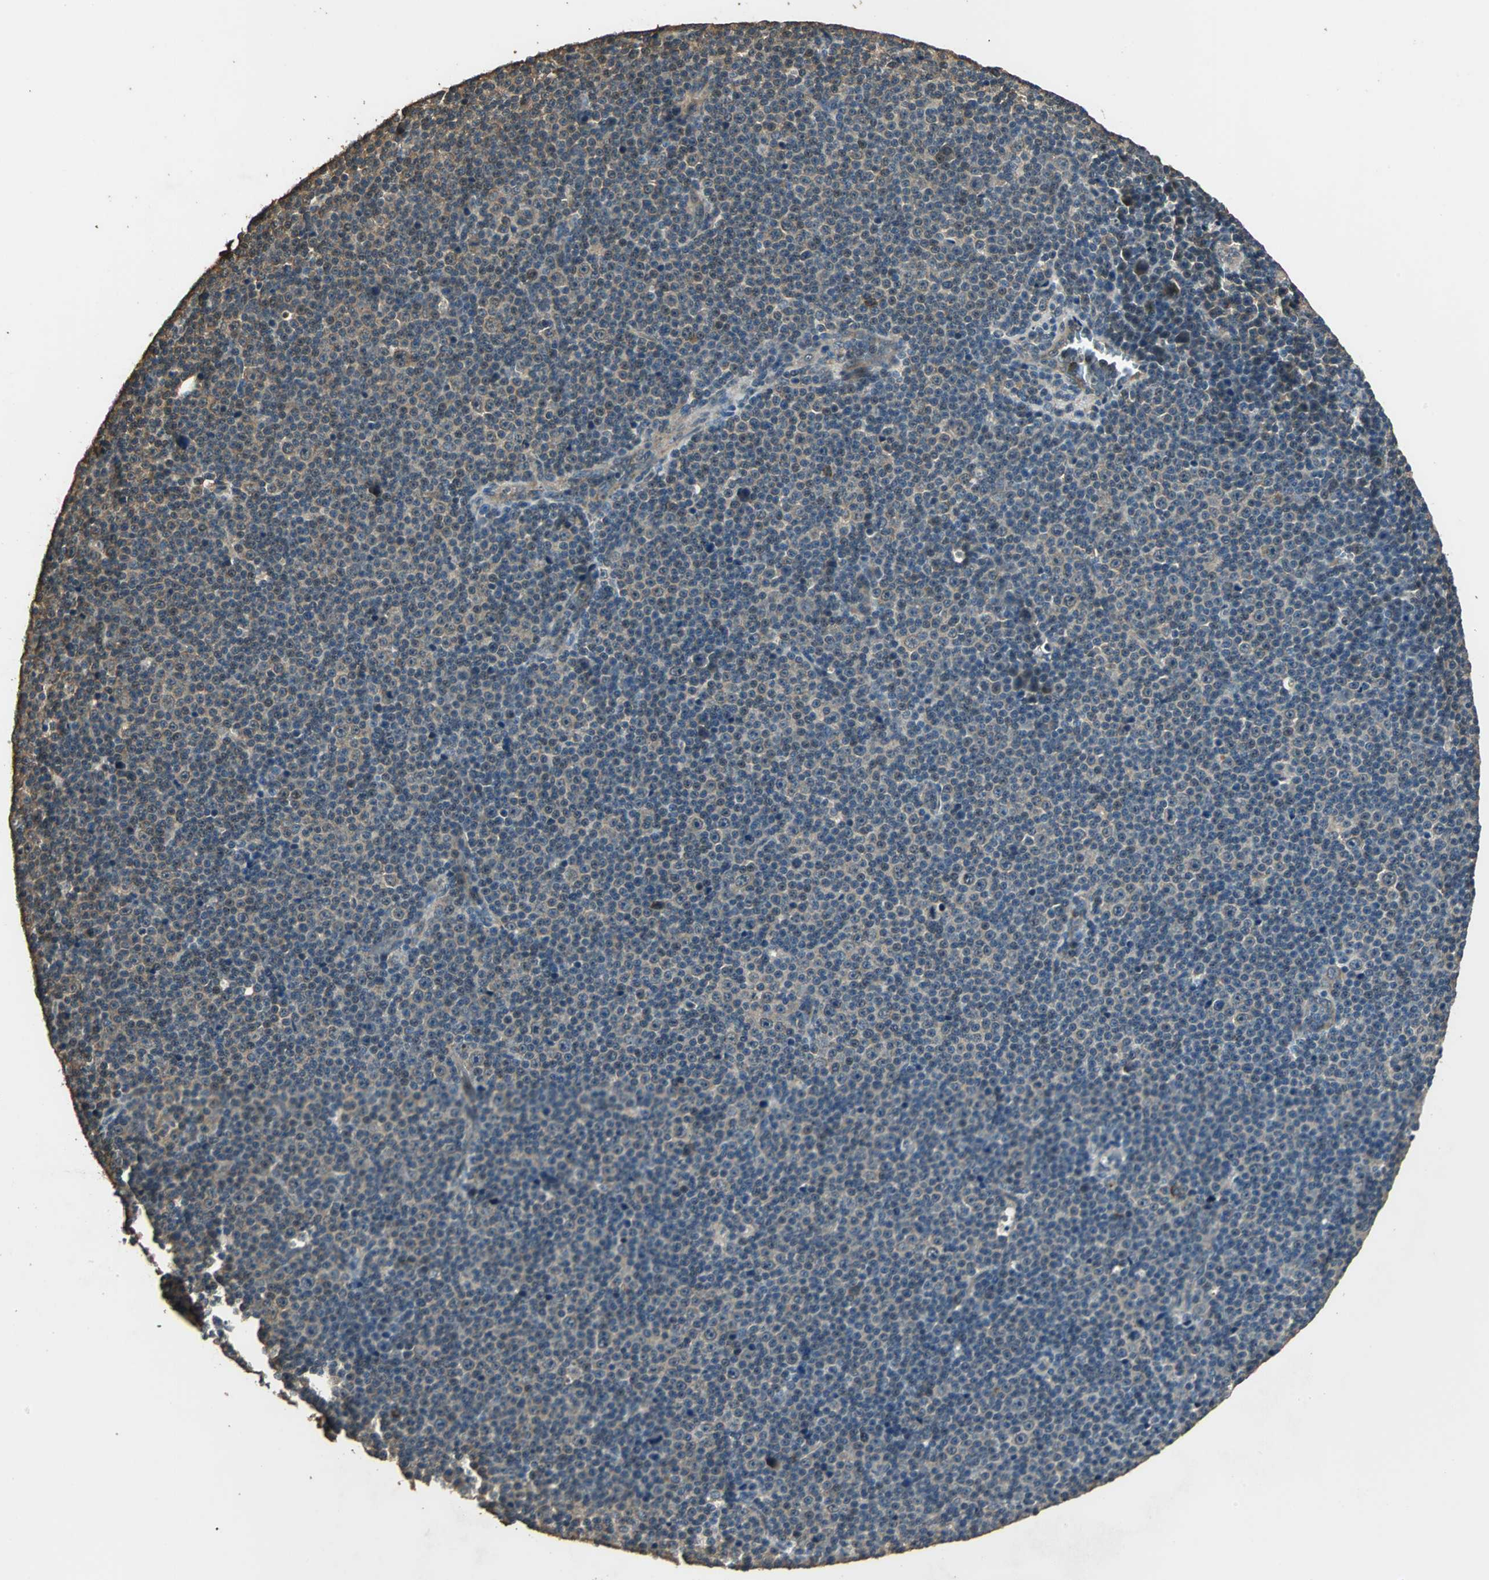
{"staining": {"intensity": "weak", "quantity": ">75%", "location": "cytoplasmic/membranous,nuclear"}, "tissue": "lymphoma", "cell_type": "Tumor cells", "image_type": "cancer", "snomed": [{"axis": "morphology", "description": "Malignant lymphoma, non-Hodgkin's type, Low grade"}, {"axis": "topography", "description": "Lymph node"}], "caption": "Immunohistochemistry photomicrograph of human lymphoma stained for a protein (brown), which demonstrates low levels of weak cytoplasmic/membranous and nuclear staining in about >75% of tumor cells.", "gene": "TMPRSS4", "patient": {"sex": "female", "age": 67}}